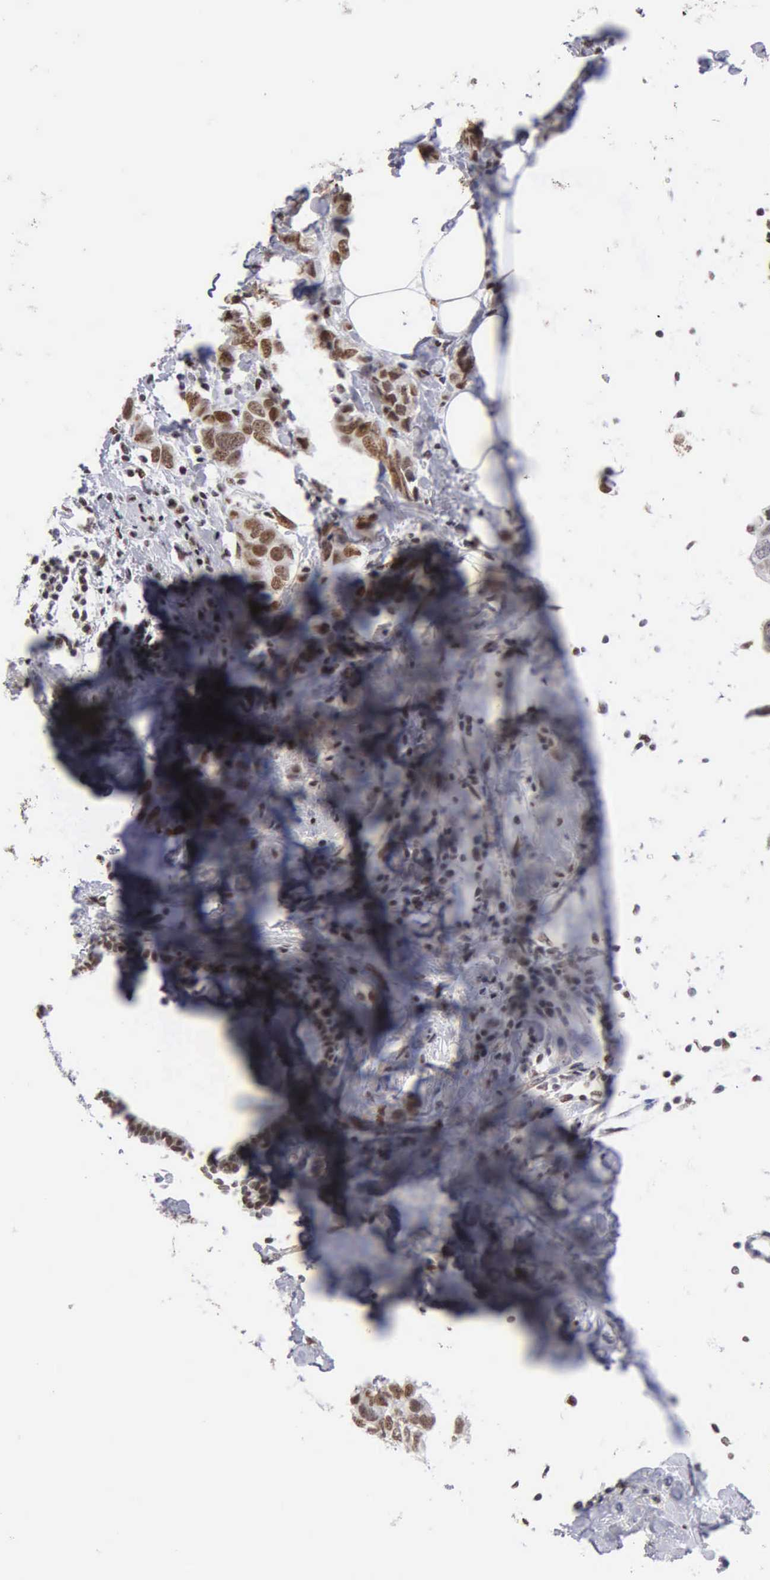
{"staining": {"intensity": "strong", "quantity": ">75%", "location": "nuclear"}, "tissue": "breast cancer", "cell_type": "Tumor cells", "image_type": "cancer", "snomed": [{"axis": "morphology", "description": "Normal tissue, NOS"}, {"axis": "morphology", "description": "Duct carcinoma"}, {"axis": "topography", "description": "Breast"}], "caption": "An immunohistochemistry photomicrograph of tumor tissue is shown. Protein staining in brown labels strong nuclear positivity in breast infiltrating ductal carcinoma within tumor cells.", "gene": "CCNG1", "patient": {"sex": "female", "age": 50}}